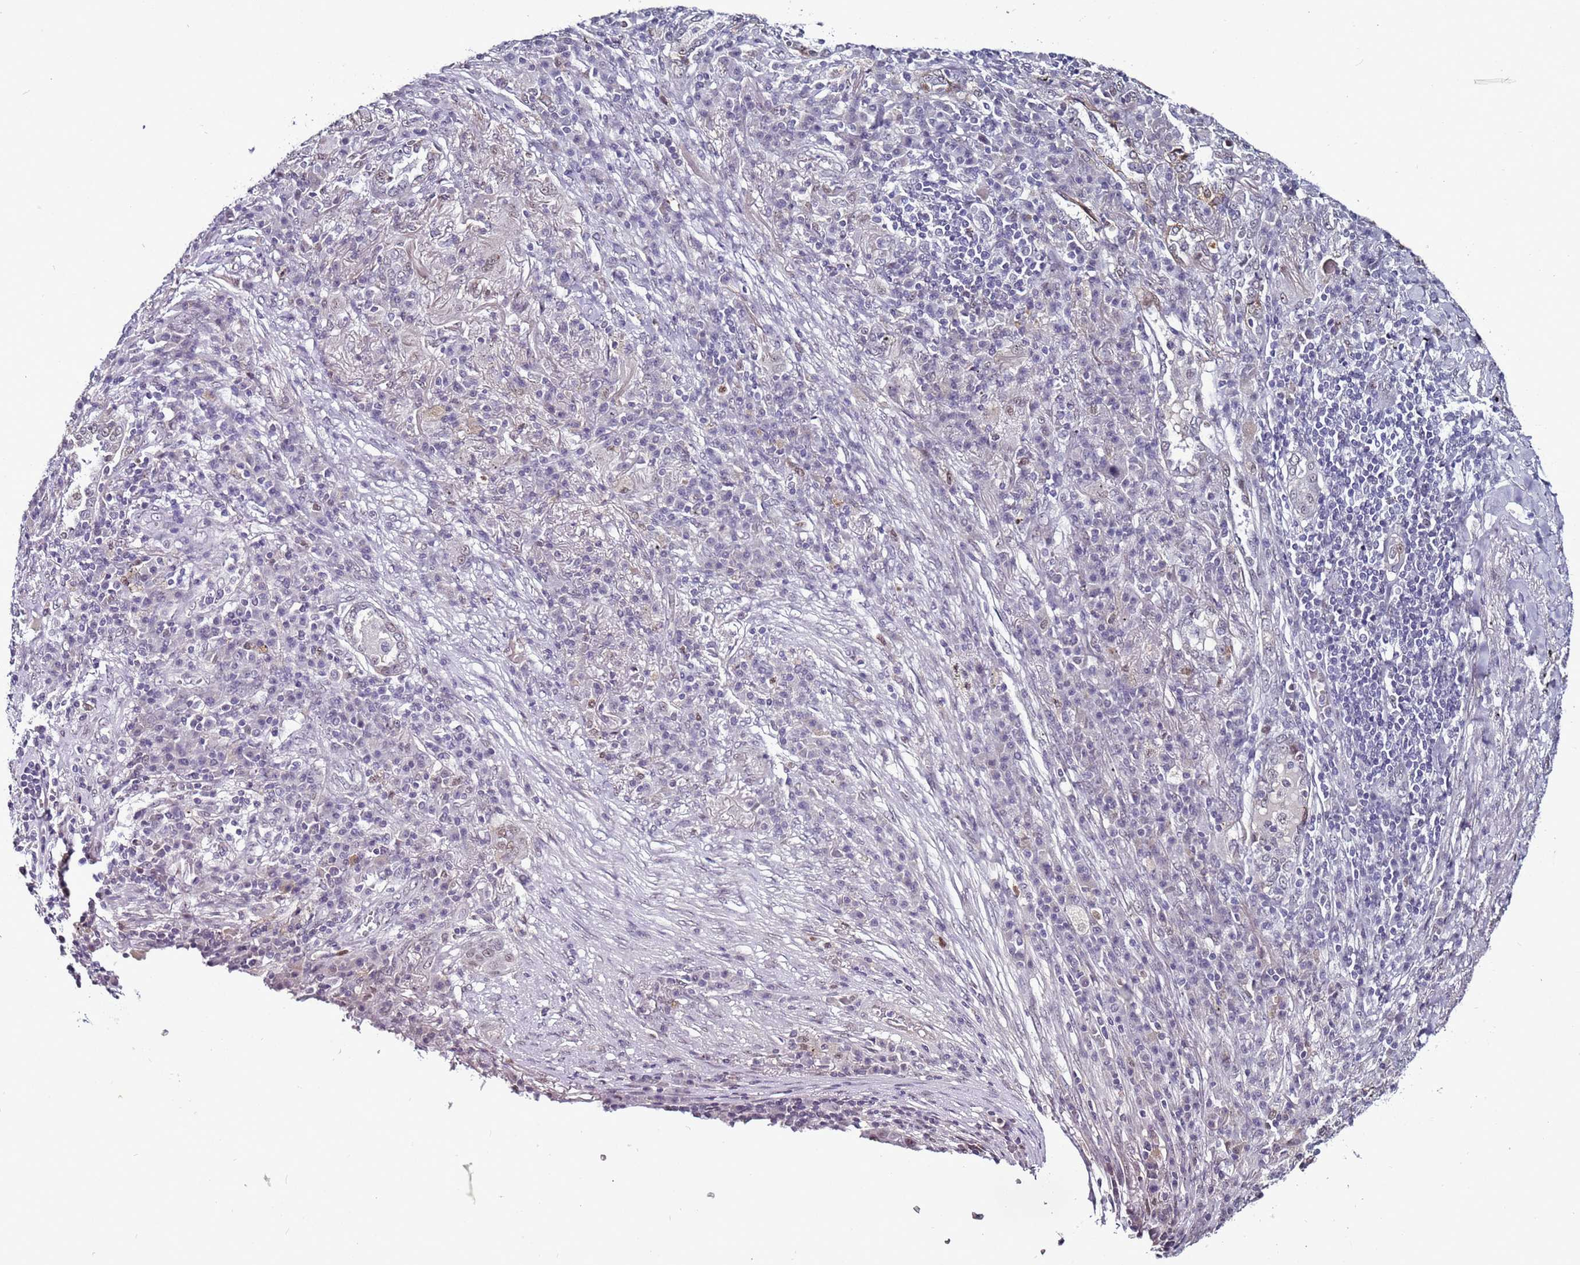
{"staining": {"intensity": "weak", "quantity": "<25%", "location": "nuclear"}, "tissue": "lung cancer", "cell_type": "Tumor cells", "image_type": "cancer", "snomed": [{"axis": "morphology", "description": "Squamous cell carcinoma, NOS"}, {"axis": "topography", "description": "Lung"}], "caption": "IHC of human squamous cell carcinoma (lung) reveals no positivity in tumor cells.", "gene": "PSMA7", "patient": {"sex": "female", "age": 63}}